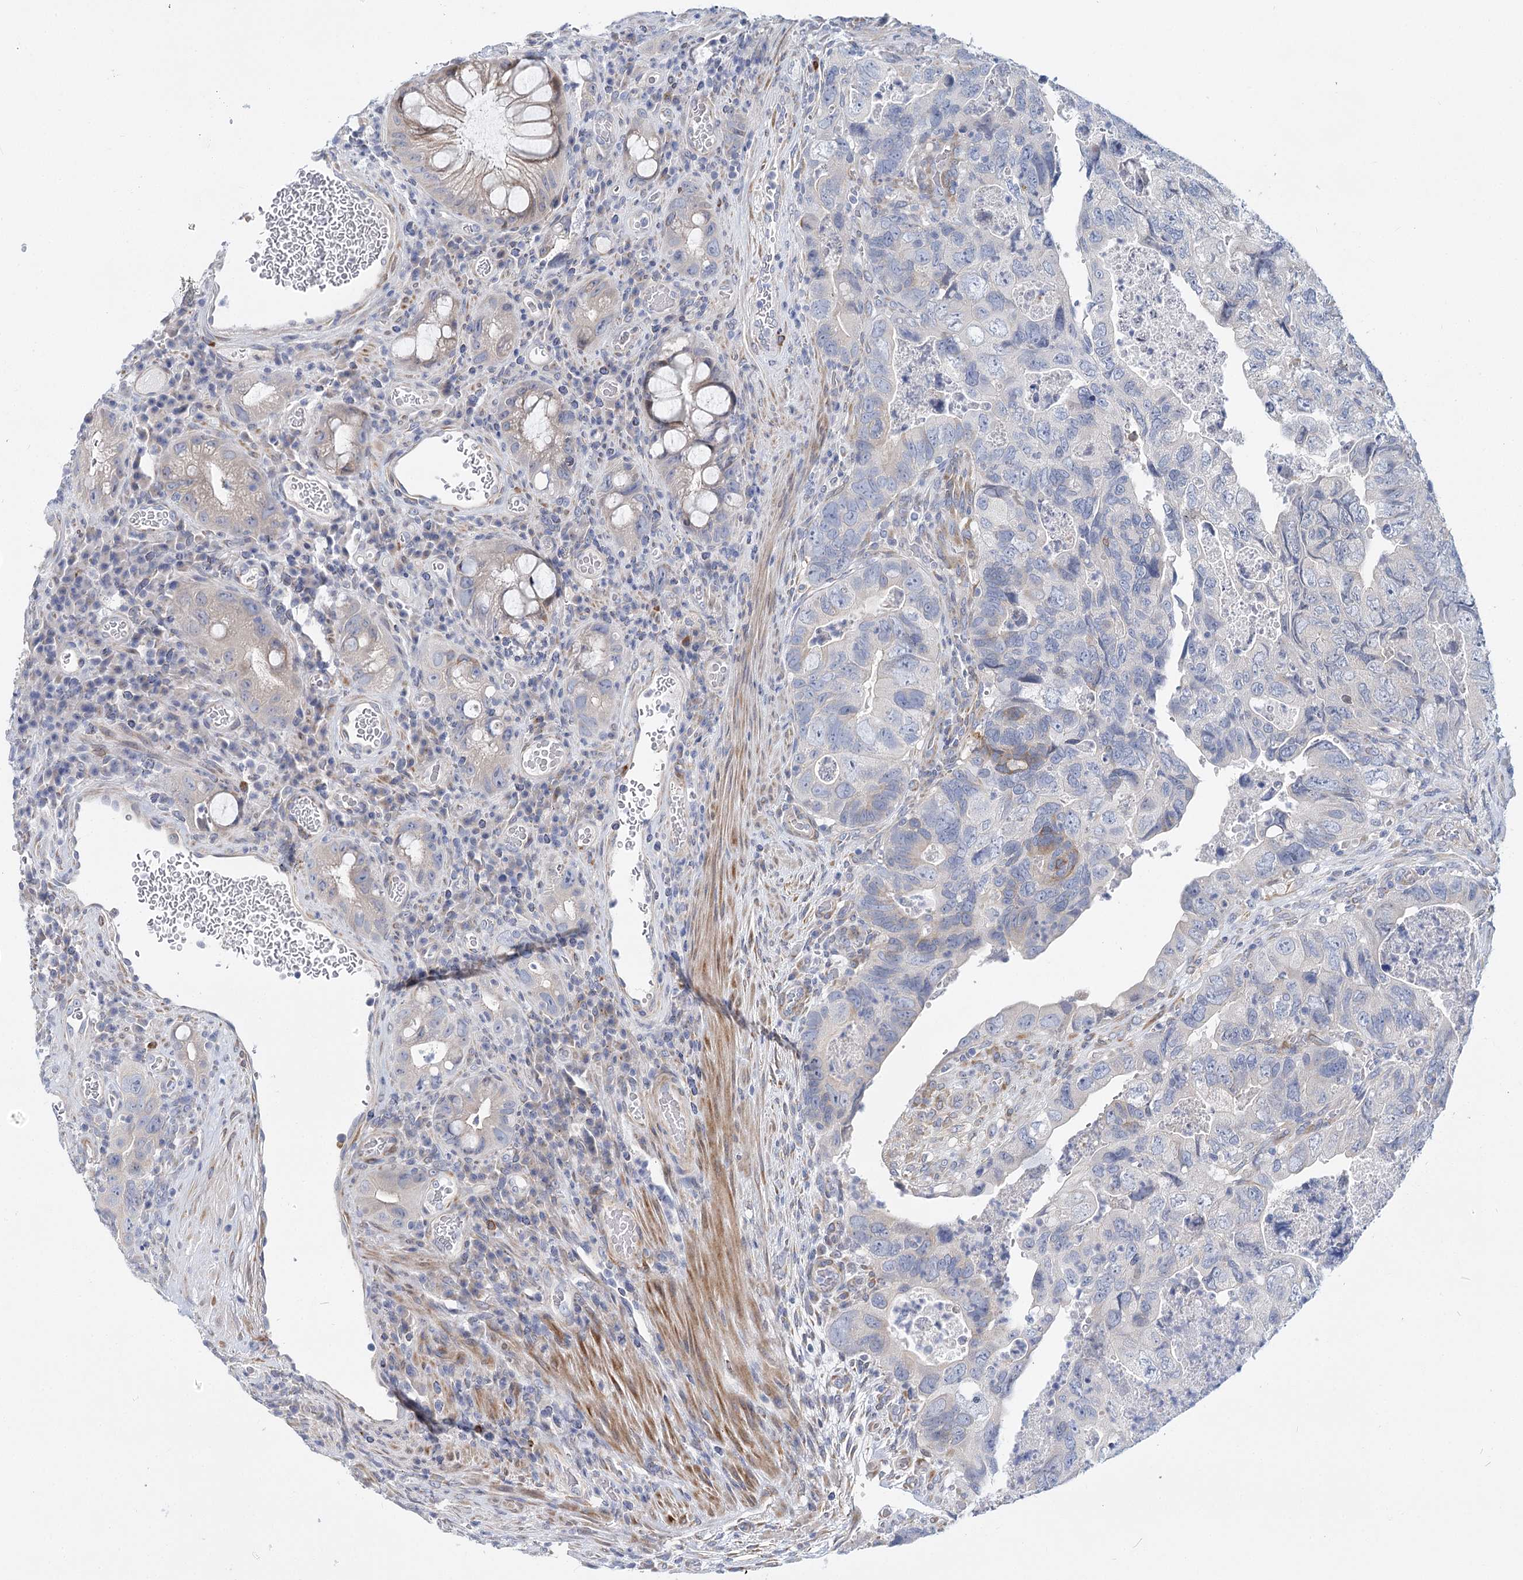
{"staining": {"intensity": "negative", "quantity": "none", "location": "none"}, "tissue": "colorectal cancer", "cell_type": "Tumor cells", "image_type": "cancer", "snomed": [{"axis": "morphology", "description": "Adenocarcinoma, NOS"}, {"axis": "topography", "description": "Rectum"}], "caption": "Tumor cells are negative for brown protein staining in adenocarcinoma (colorectal).", "gene": "TEX12", "patient": {"sex": "male", "age": 63}}